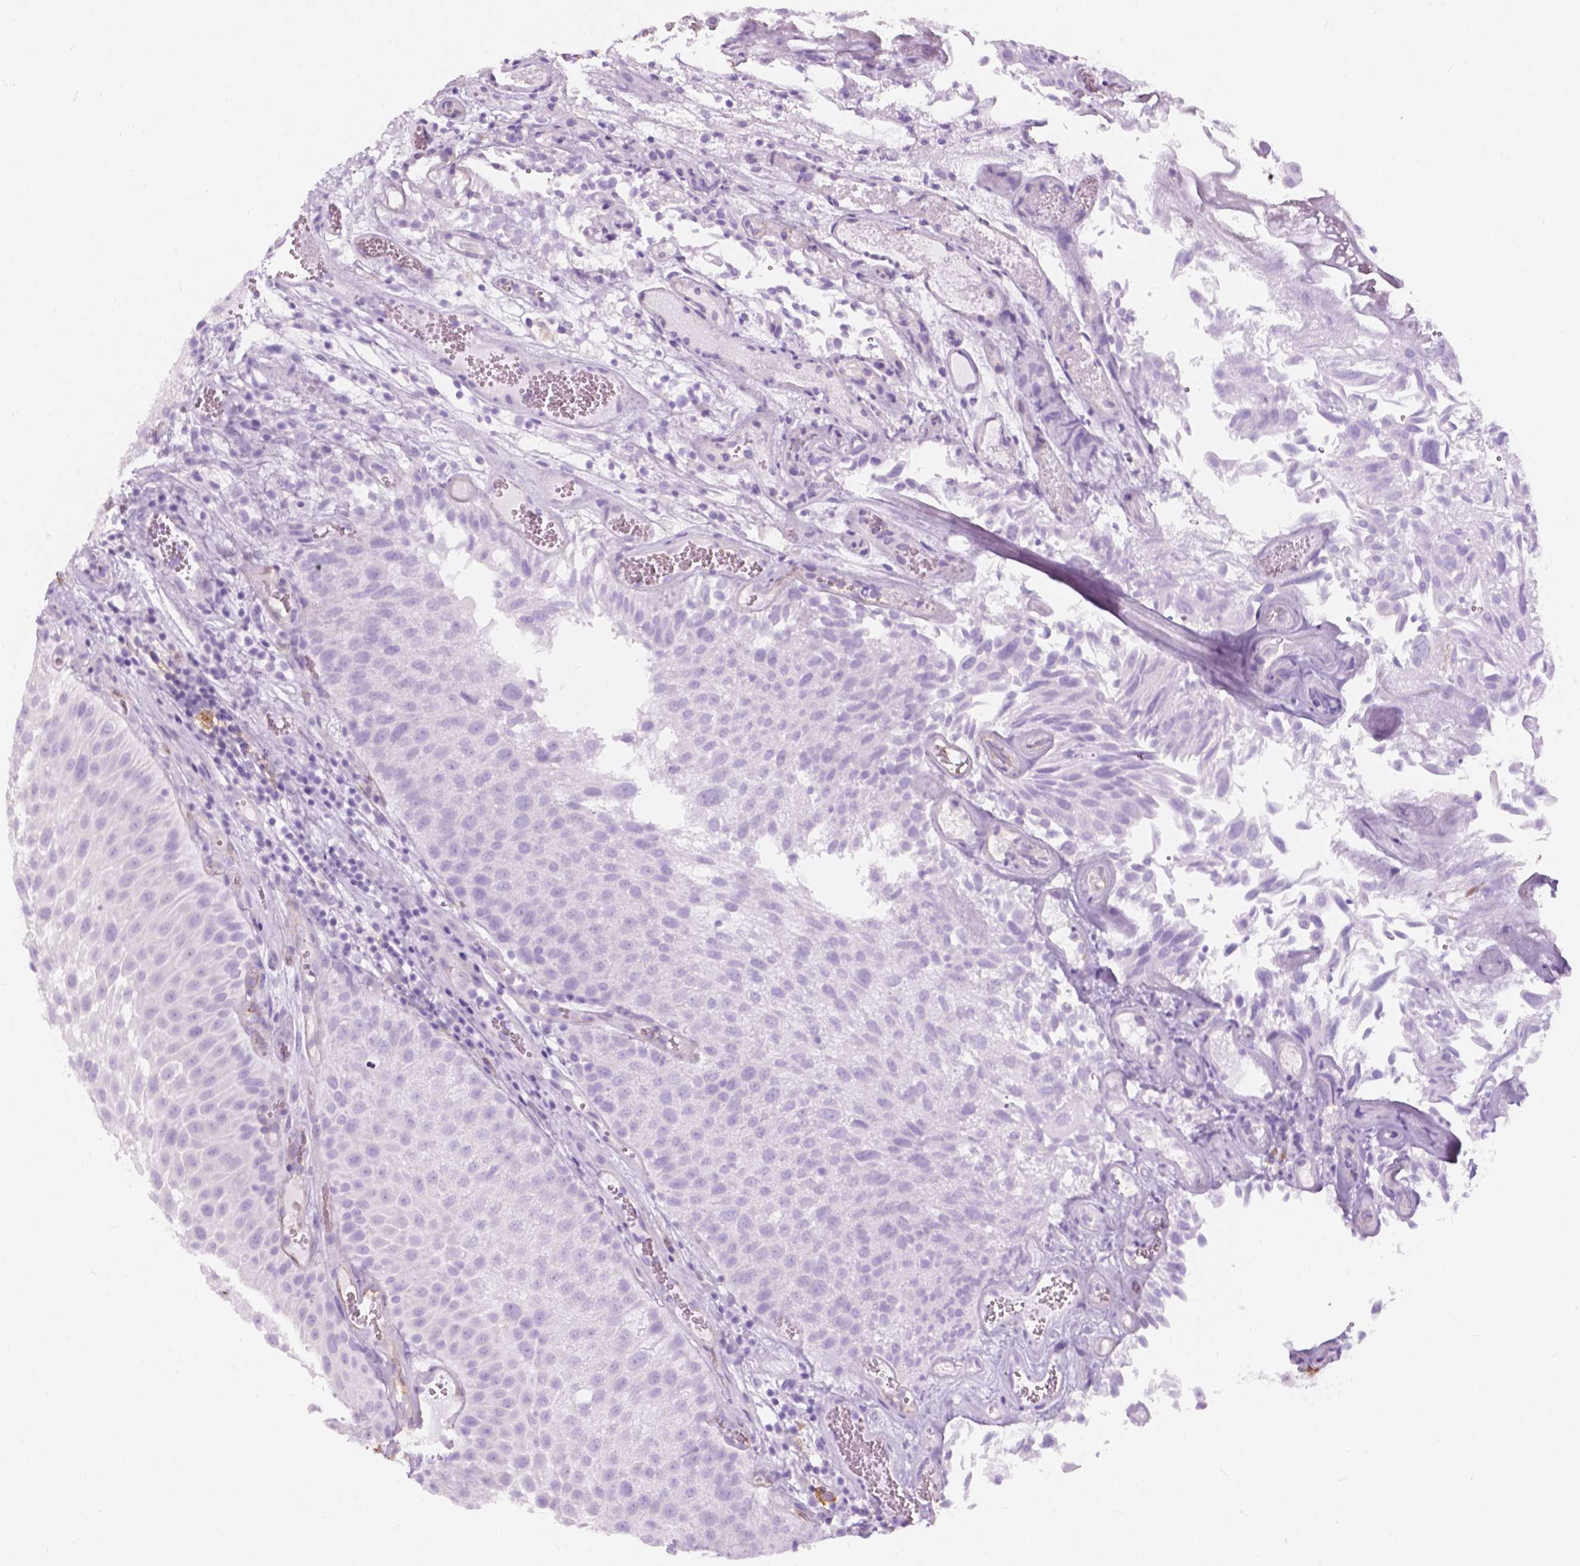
{"staining": {"intensity": "negative", "quantity": "none", "location": "none"}, "tissue": "urothelial cancer", "cell_type": "Tumor cells", "image_type": "cancer", "snomed": [{"axis": "morphology", "description": "Urothelial carcinoma, Low grade"}, {"axis": "topography", "description": "Urinary bladder"}], "caption": "An image of urothelial cancer stained for a protein reveals no brown staining in tumor cells.", "gene": "FXYD2", "patient": {"sex": "male", "age": 72}}